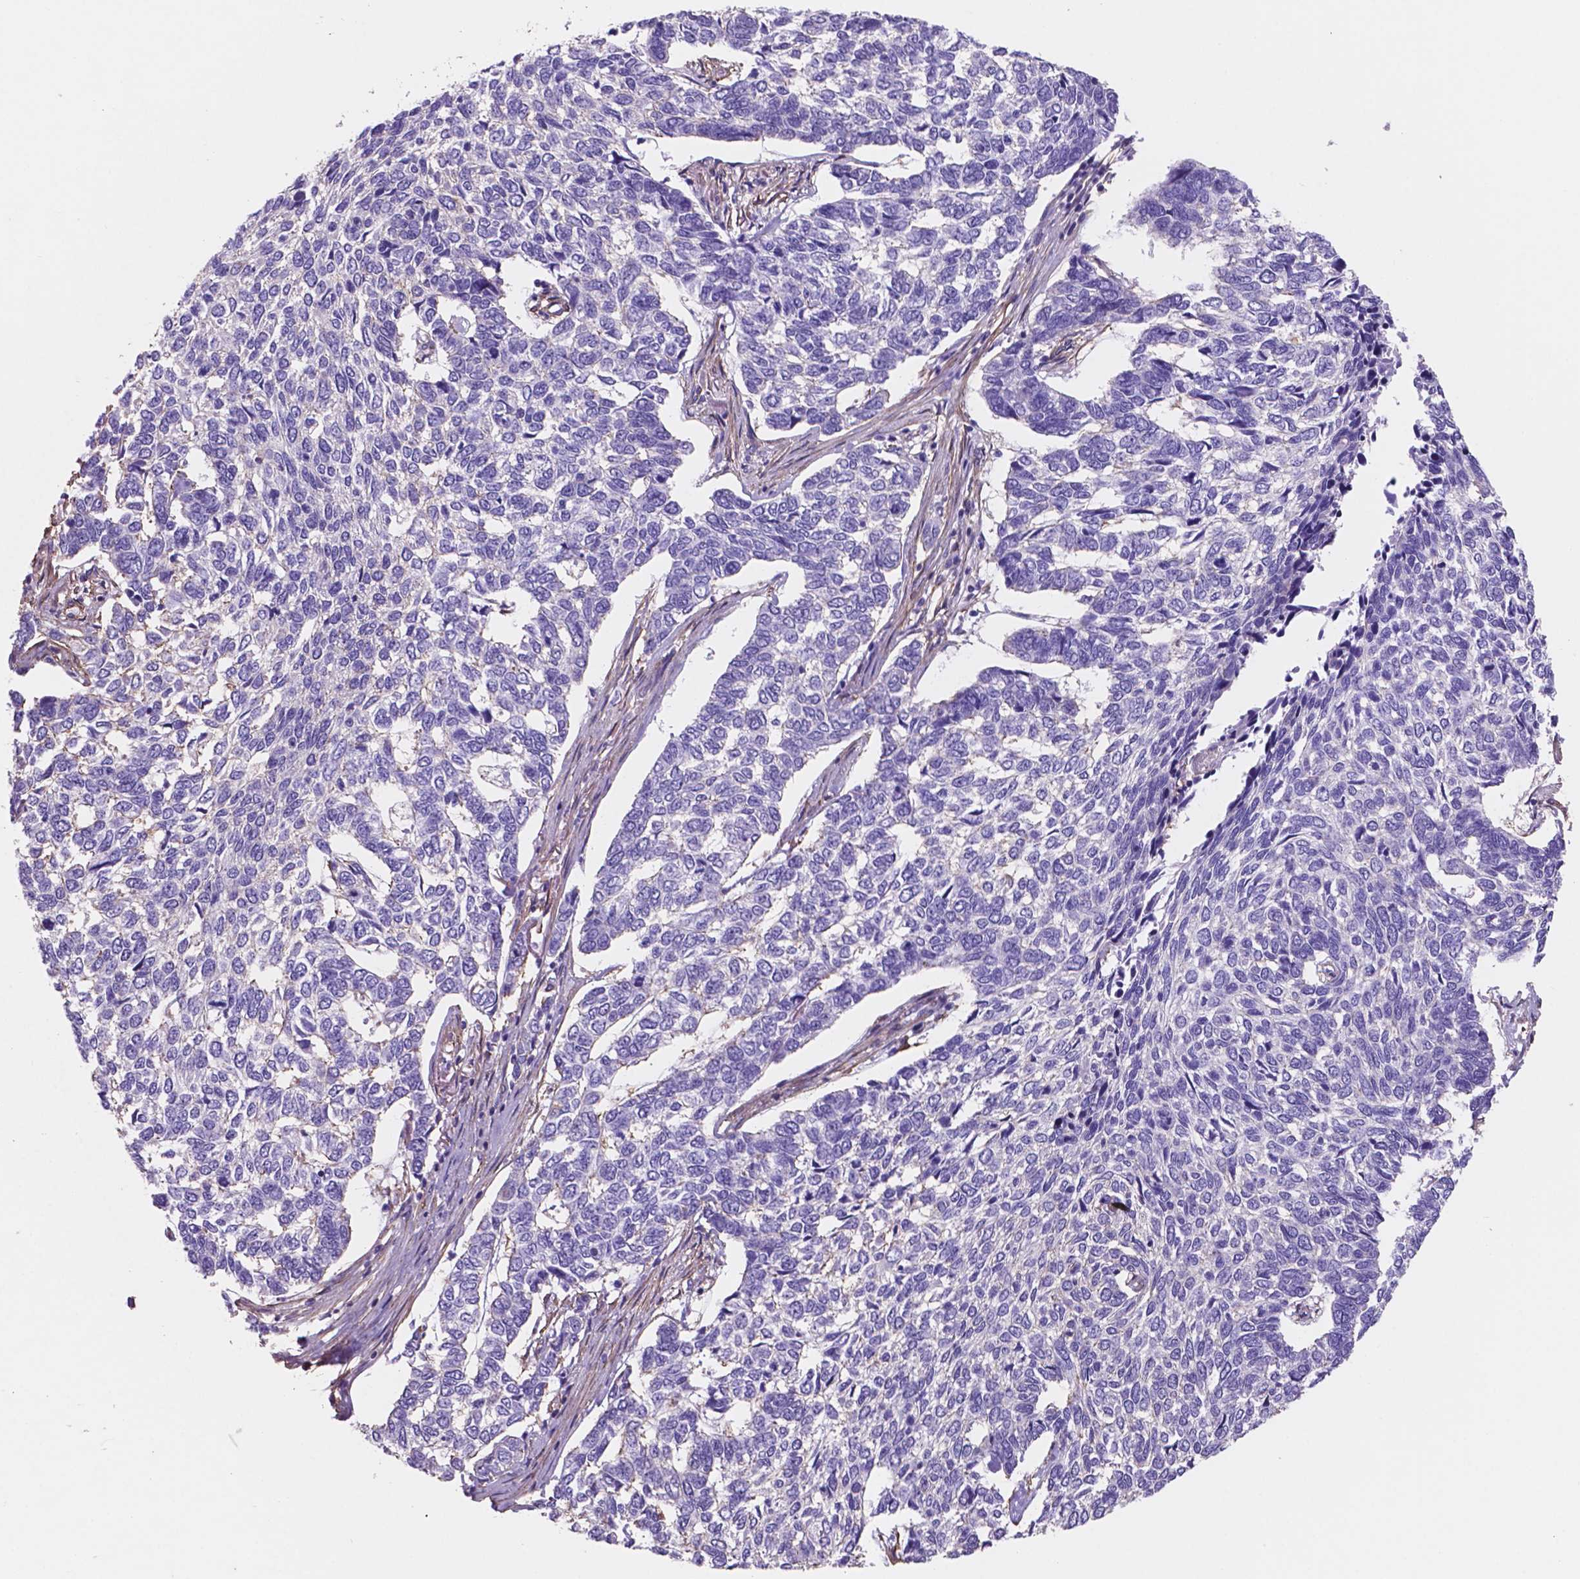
{"staining": {"intensity": "negative", "quantity": "none", "location": "none"}, "tissue": "skin cancer", "cell_type": "Tumor cells", "image_type": "cancer", "snomed": [{"axis": "morphology", "description": "Basal cell carcinoma"}, {"axis": "topography", "description": "Skin"}], "caption": "An immunohistochemistry (IHC) image of skin cancer is shown. There is no staining in tumor cells of skin cancer.", "gene": "TOR2A", "patient": {"sex": "female", "age": 65}}